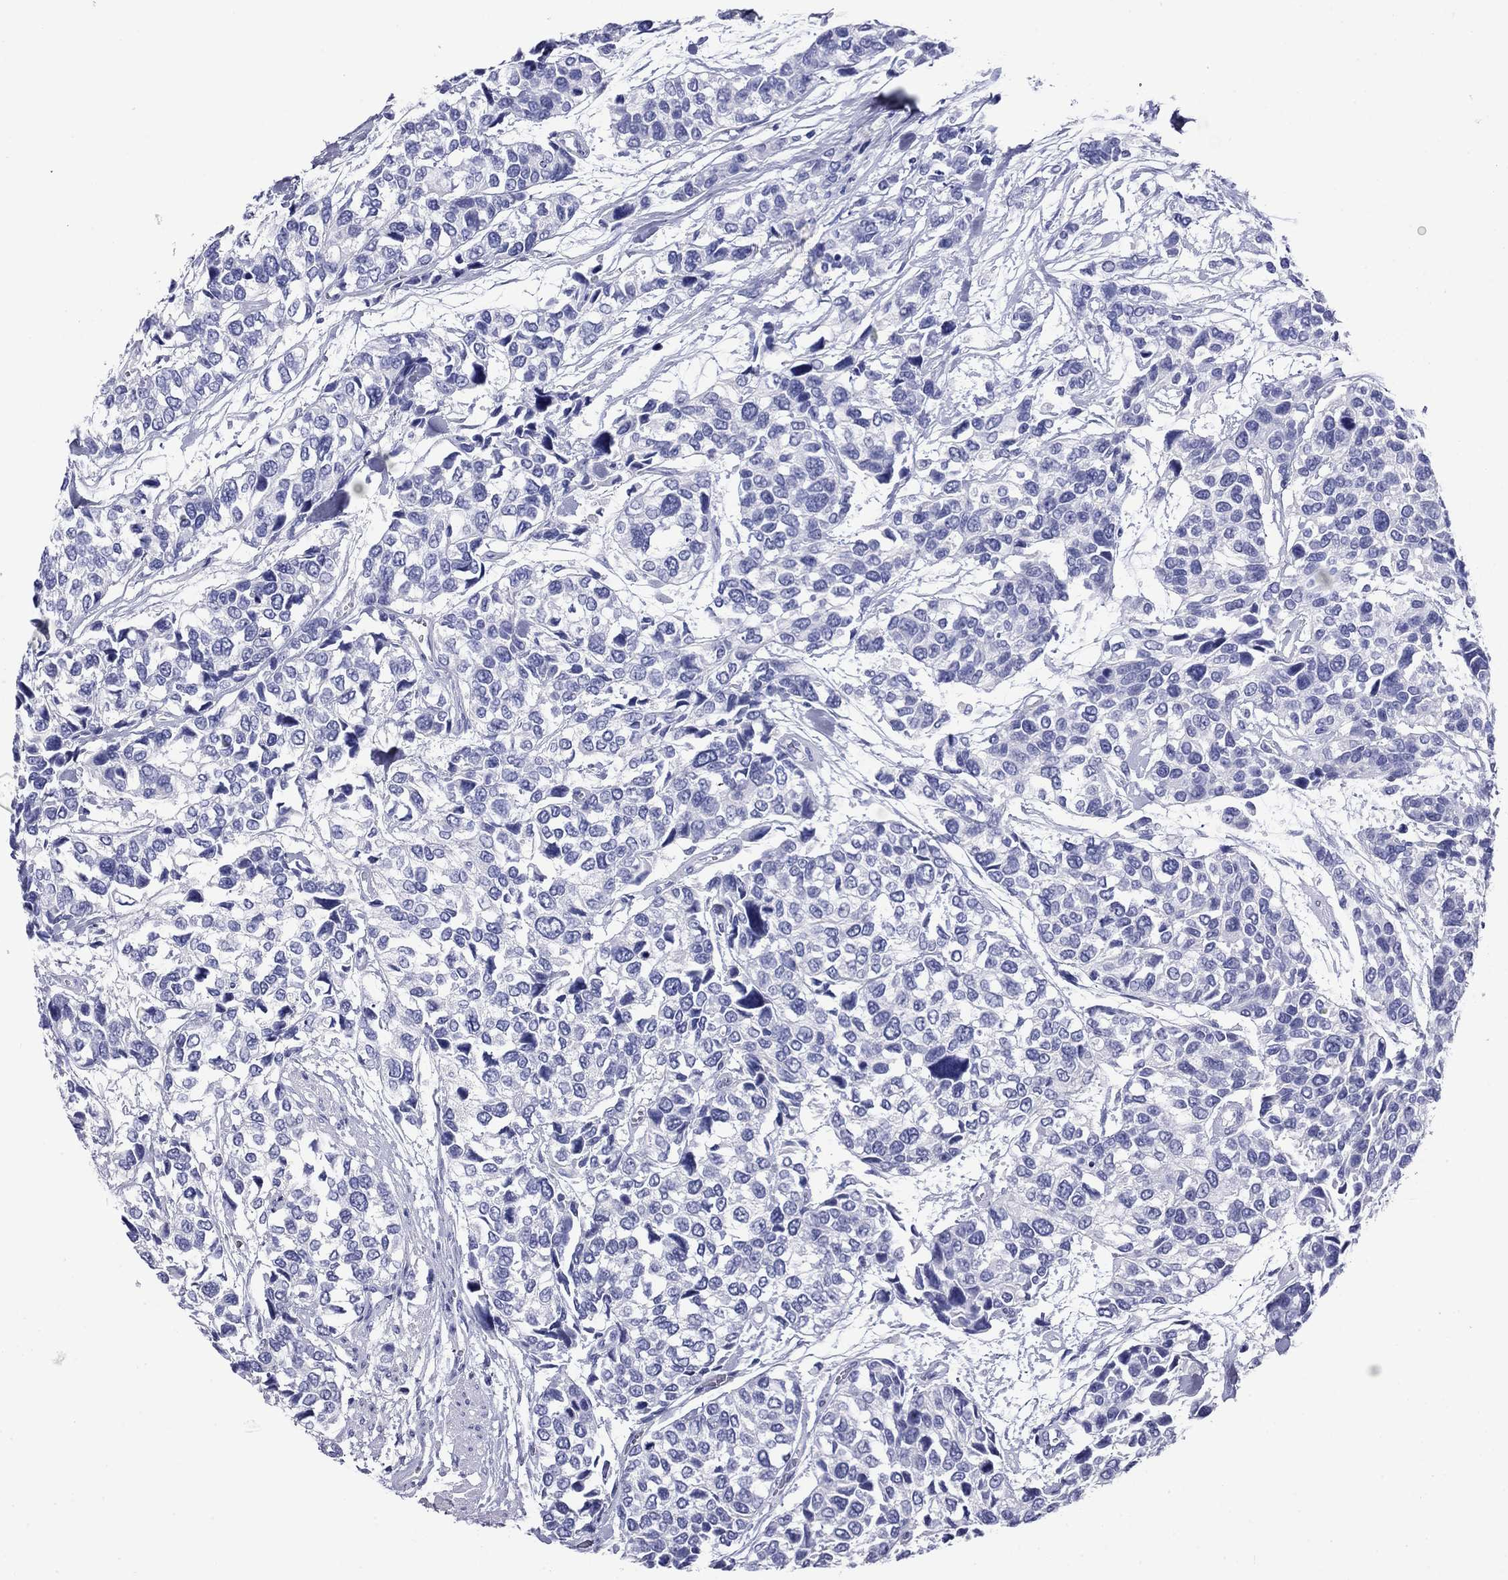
{"staining": {"intensity": "negative", "quantity": "none", "location": "none"}, "tissue": "urothelial cancer", "cell_type": "Tumor cells", "image_type": "cancer", "snomed": [{"axis": "morphology", "description": "Urothelial carcinoma, High grade"}, {"axis": "topography", "description": "Urinary bladder"}], "caption": "This is a micrograph of immunohistochemistry (IHC) staining of high-grade urothelial carcinoma, which shows no positivity in tumor cells. (DAB IHC, high magnification).", "gene": "ROM1", "patient": {"sex": "male", "age": 77}}